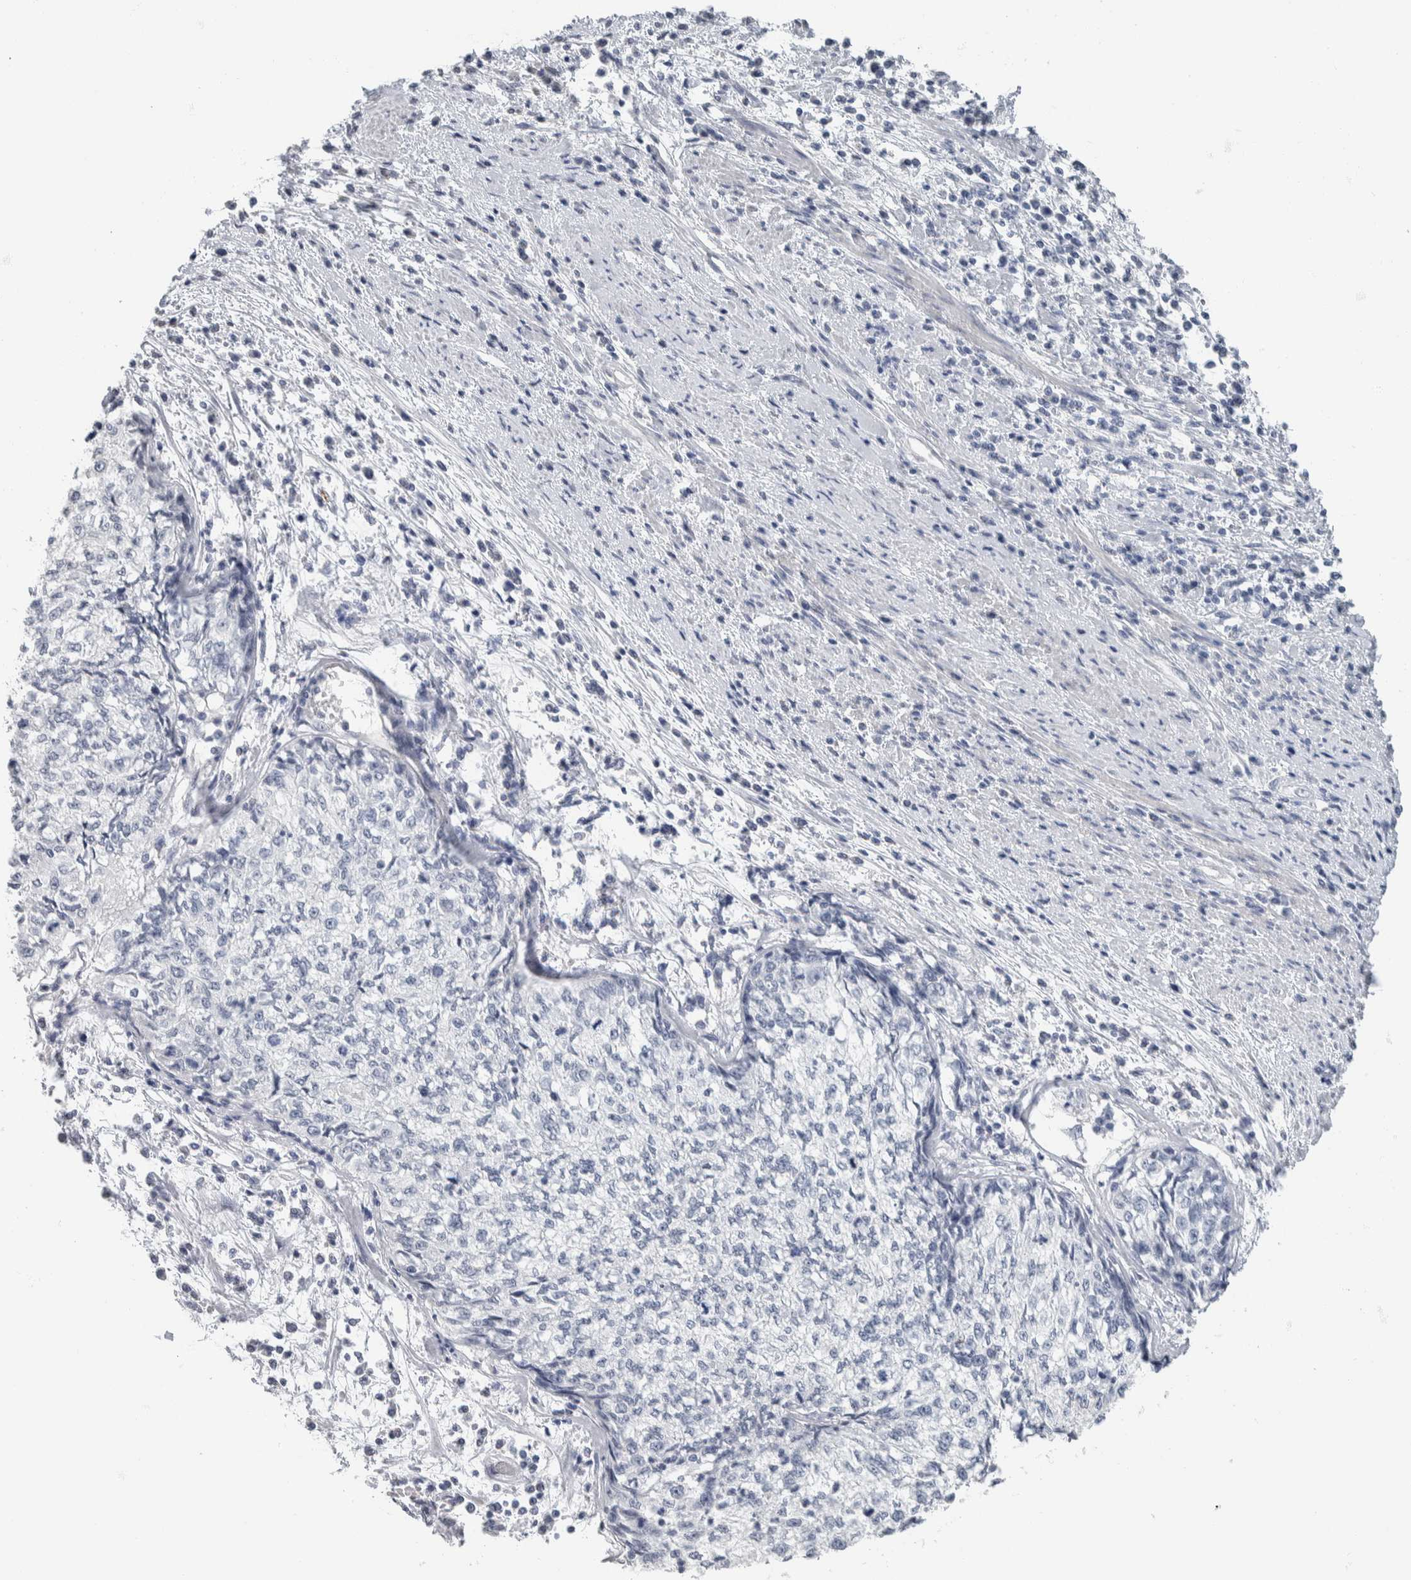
{"staining": {"intensity": "negative", "quantity": "none", "location": "none"}, "tissue": "cervical cancer", "cell_type": "Tumor cells", "image_type": "cancer", "snomed": [{"axis": "morphology", "description": "Squamous cell carcinoma, NOS"}, {"axis": "topography", "description": "Cervix"}], "caption": "This micrograph is of cervical cancer (squamous cell carcinoma) stained with immunohistochemistry (IHC) to label a protein in brown with the nuclei are counter-stained blue. There is no expression in tumor cells.", "gene": "NEFM", "patient": {"sex": "female", "age": 57}}